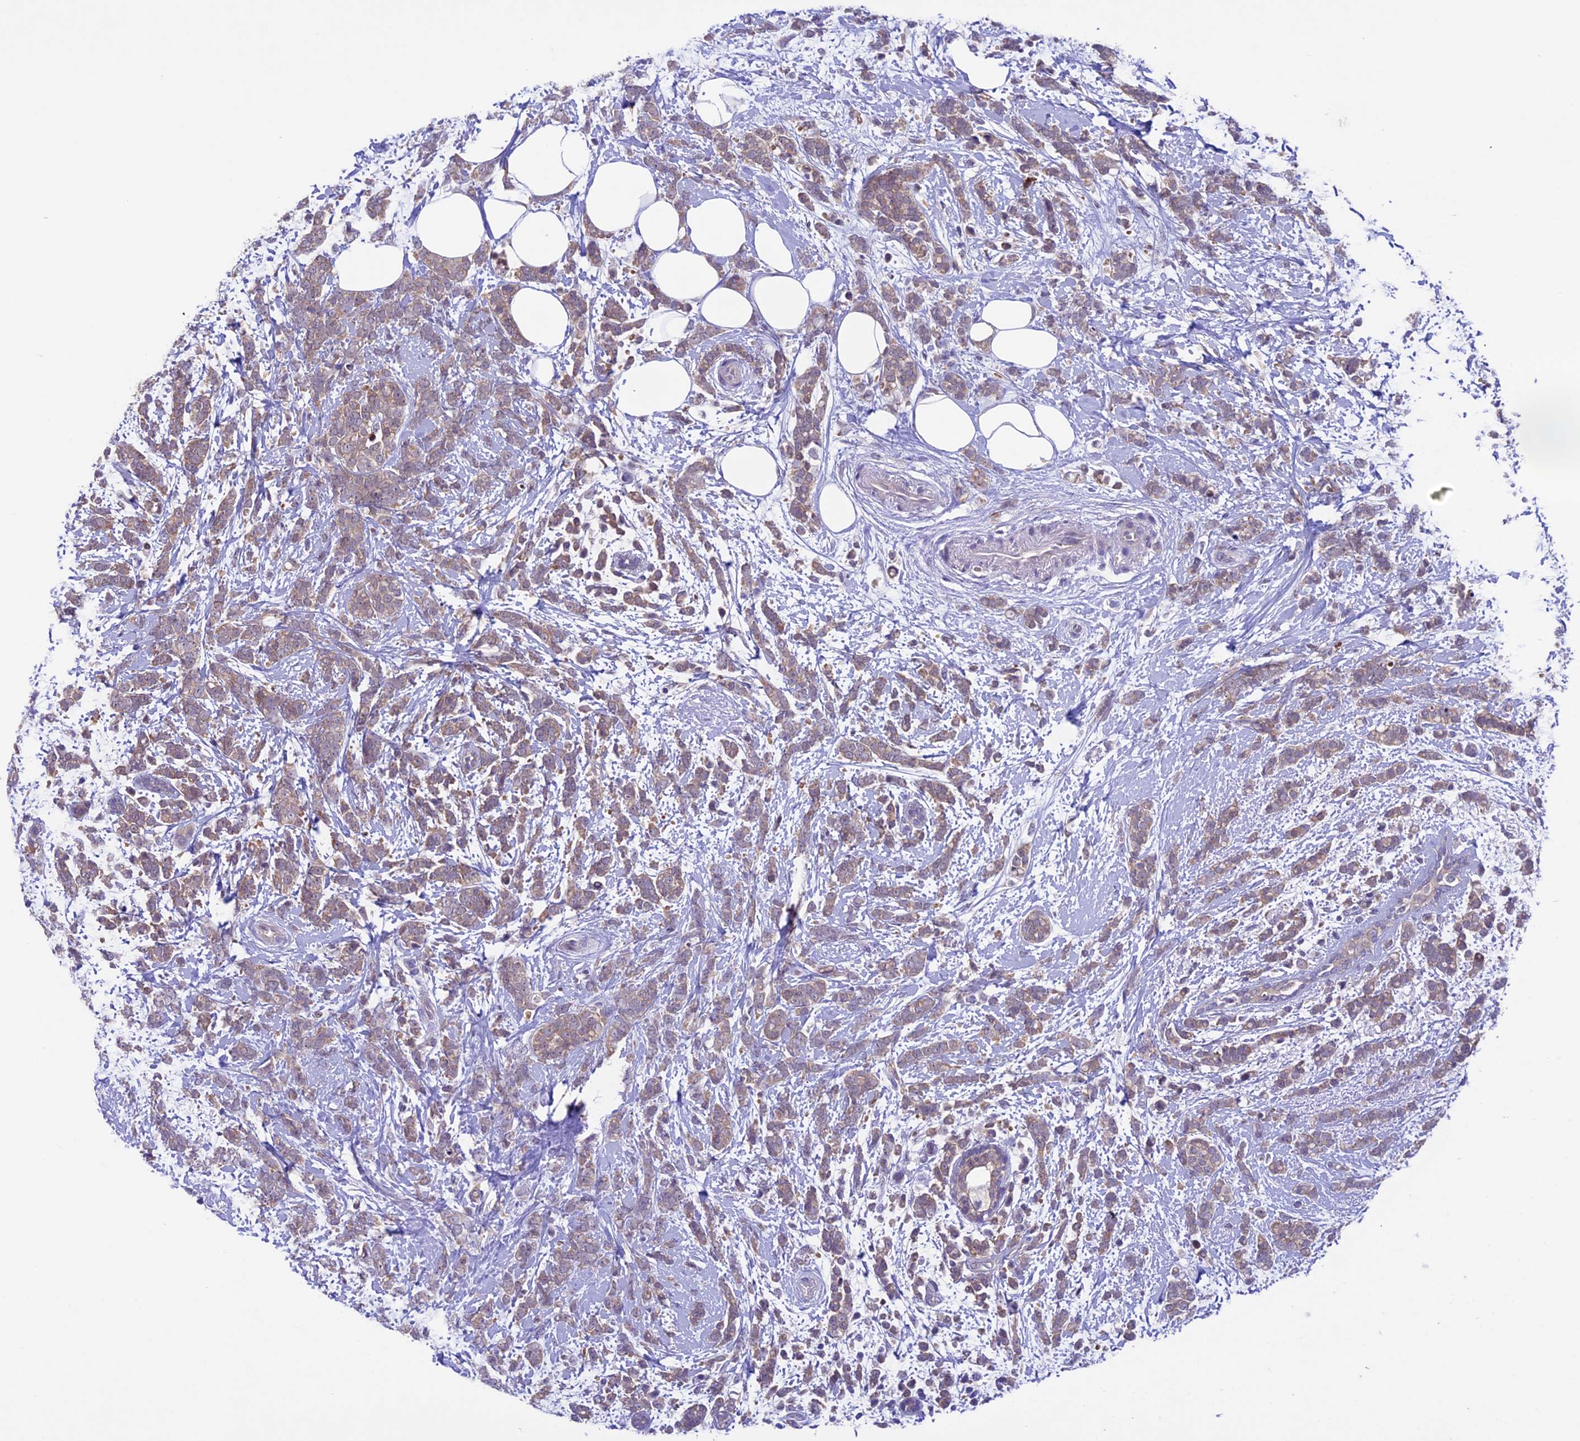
{"staining": {"intensity": "weak", "quantity": ">75%", "location": "cytoplasmic/membranous"}, "tissue": "breast cancer", "cell_type": "Tumor cells", "image_type": "cancer", "snomed": [{"axis": "morphology", "description": "Lobular carcinoma"}, {"axis": "topography", "description": "Breast"}], "caption": "A high-resolution micrograph shows immunohistochemistry staining of breast cancer (lobular carcinoma), which exhibits weak cytoplasmic/membranous expression in approximately >75% of tumor cells.", "gene": "XKR7", "patient": {"sex": "female", "age": 58}}